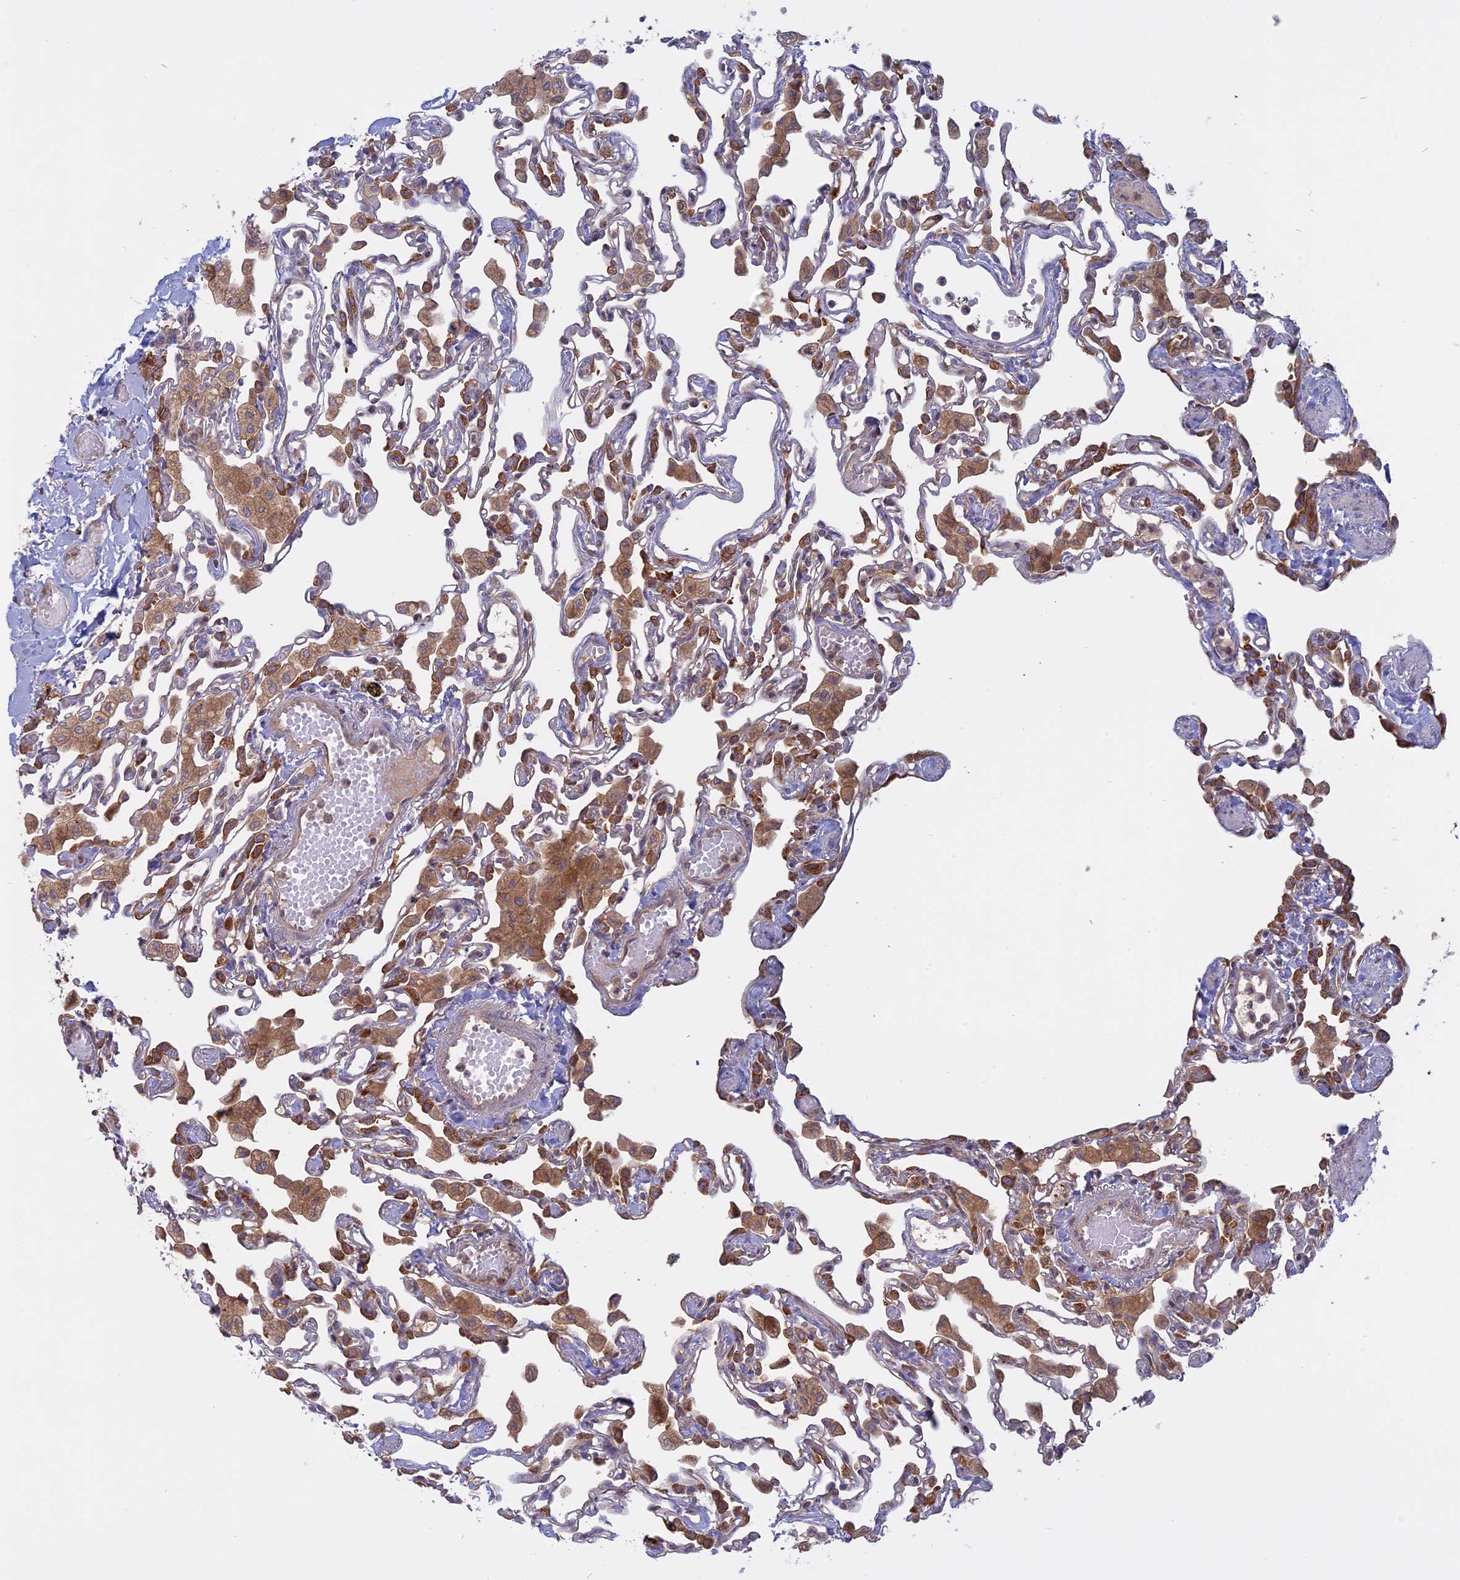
{"staining": {"intensity": "moderate", "quantity": "25%-75%", "location": "cytoplasmic/membranous"}, "tissue": "lung", "cell_type": "Alveolar cells", "image_type": "normal", "snomed": [{"axis": "morphology", "description": "Normal tissue, NOS"}, {"axis": "topography", "description": "Bronchus"}, {"axis": "topography", "description": "Lung"}], "caption": "The image exhibits staining of normal lung, revealing moderate cytoplasmic/membranous protein expression (brown color) within alveolar cells. The staining was performed using DAB (3,3'-diaminobenzidine) to visualize the protein expression in brown, while the nuclei were stained in blue with hematoxylin (Magnification: 20x).", "gene": "TMEM208", "patient": {"sex": "female", "age": 49}}